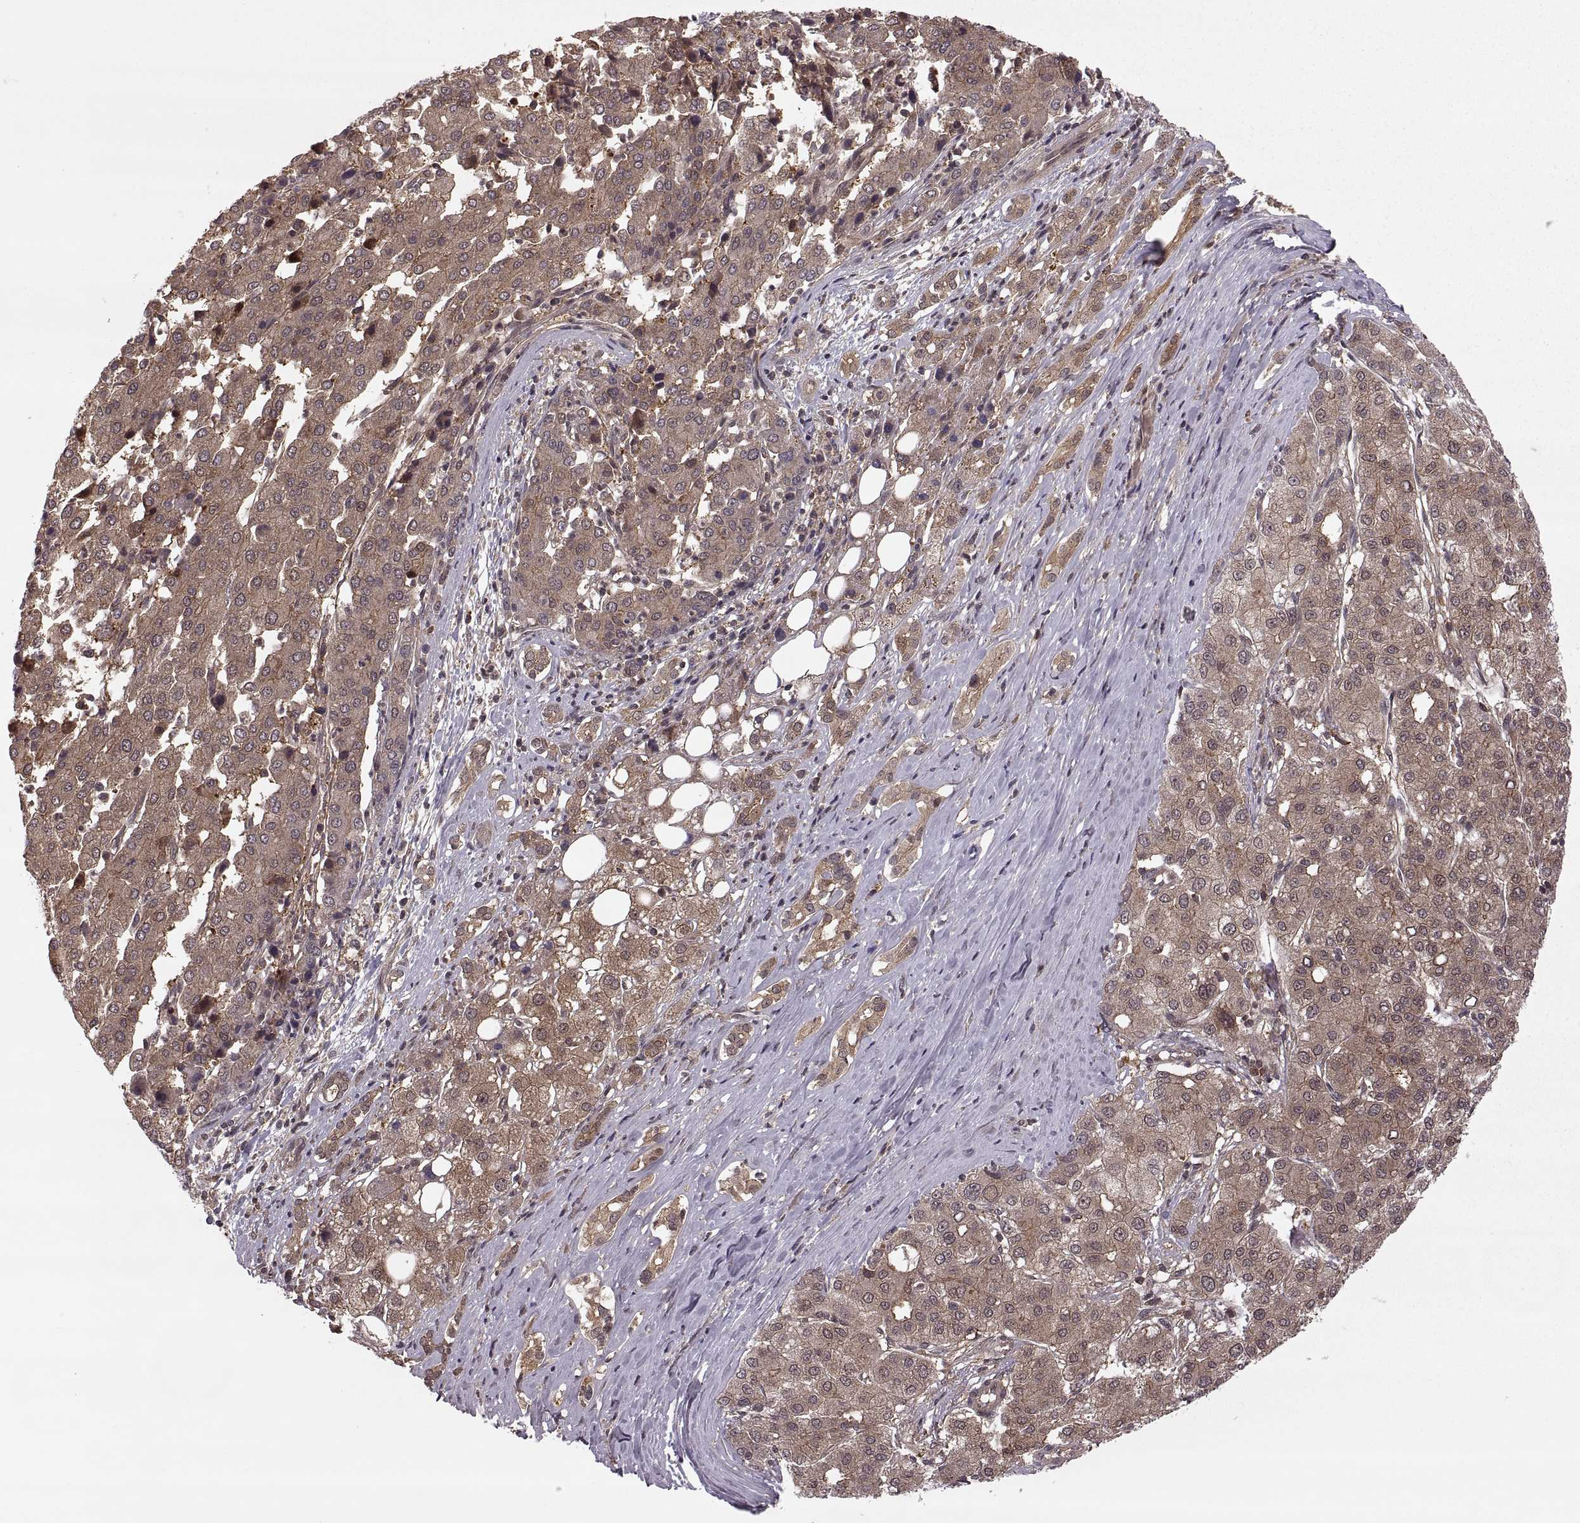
{"staining": {"intensity": "weak", "quantity": ">75%", "location": "cytoplasmic/membranous"}, "tissue": "liver cancer", "cell_type": "Tumor cells", "image_type": "cancer", "snomed": [{"axis": "morphology", "description": "Carcinoma, Hepatocellular, NOS"}, {"axis": "topography", "description": "Liver"}], "caption": "Human liver cancer (hepatocellular carcinoma) stained with a protein marker displays weak staining in tumor cells.", "gene": "DEDD", "patient": {"sex": "male", "age": 65}}